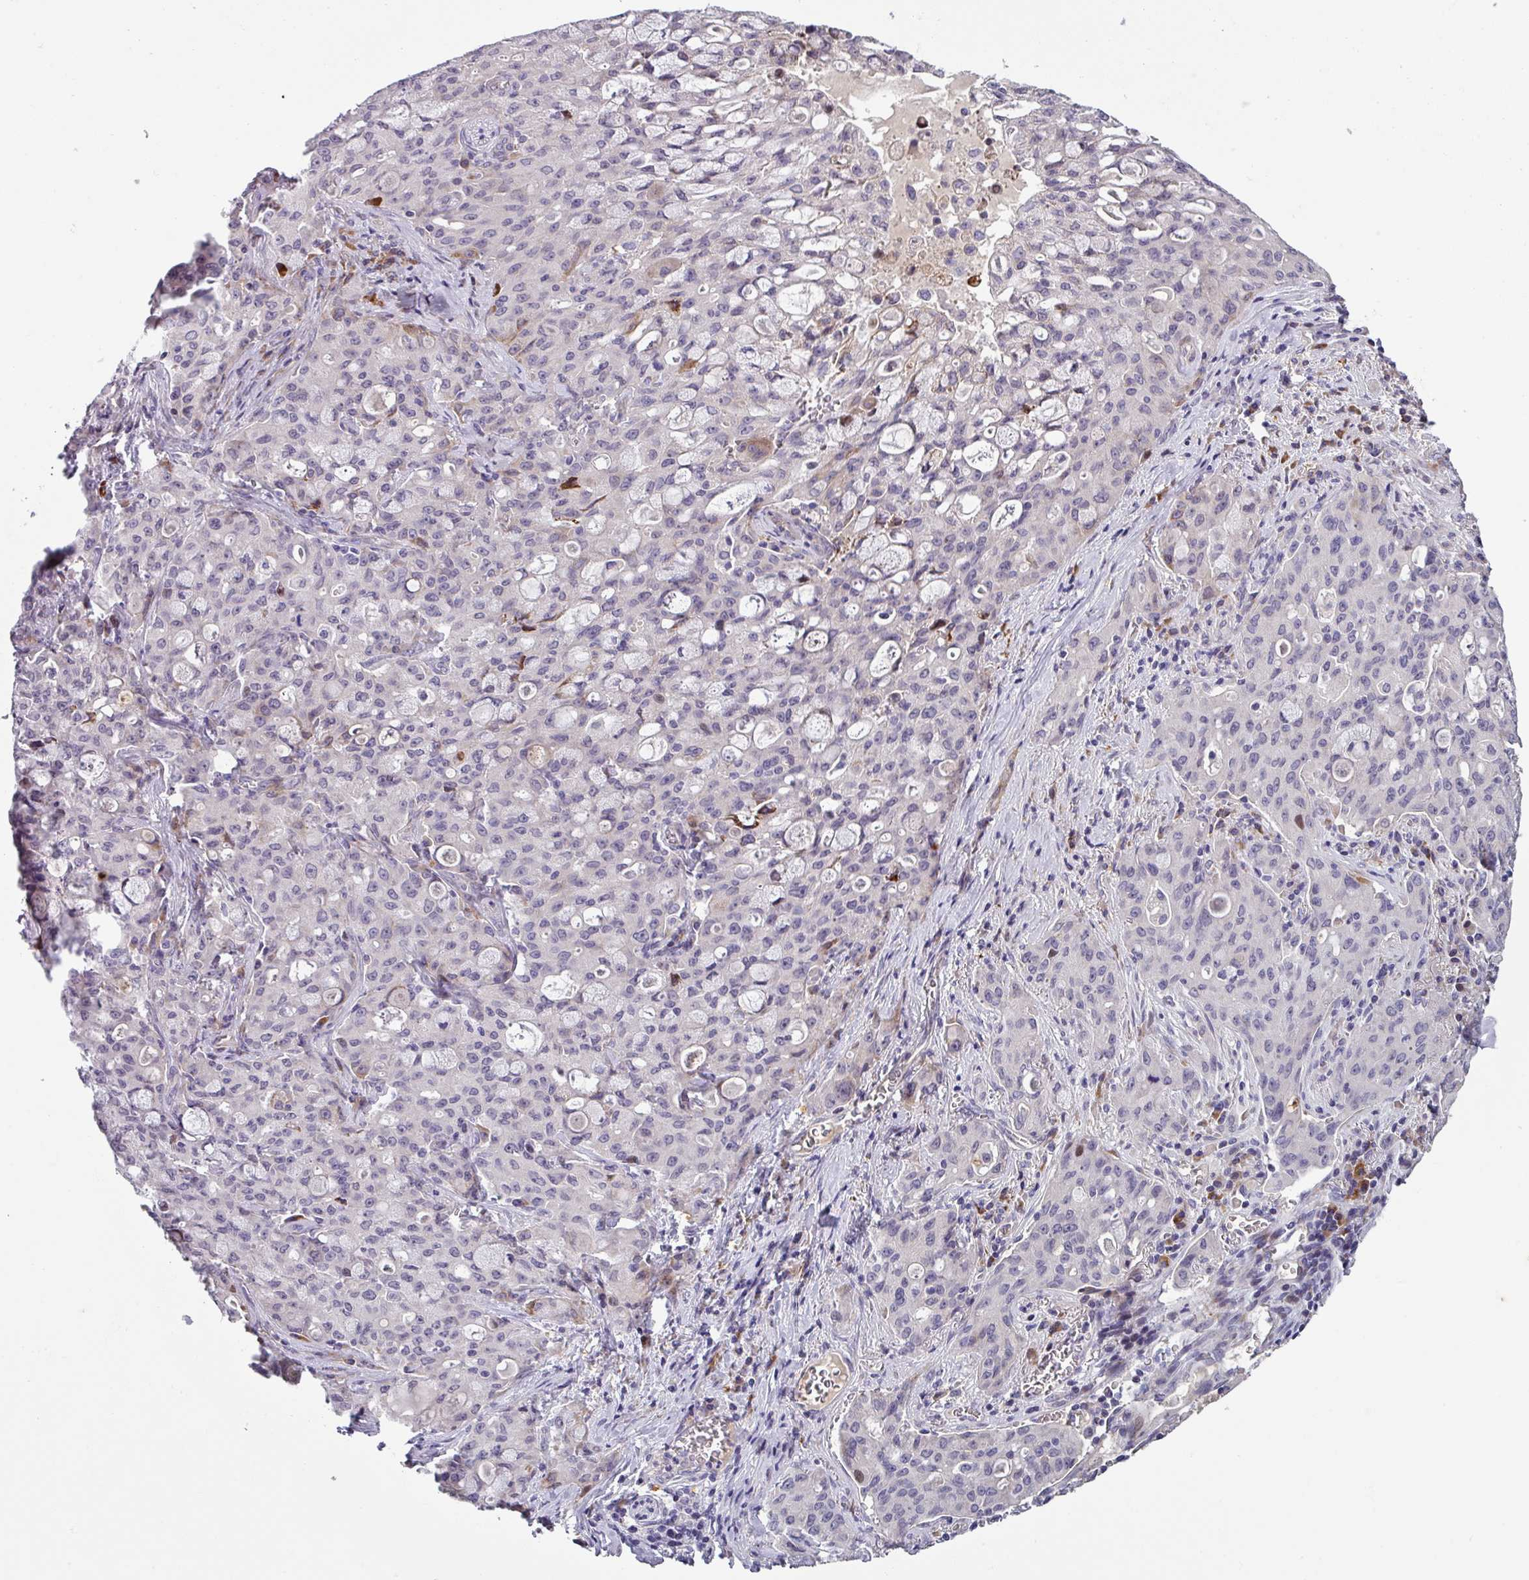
{"staining": {"intensity": "negative", "quantity": "none", "location": "none"}, "tissue": "lung cancer", "cell_type": "Tumor cells", "image_type": "cancer", "snomed": [{"axis": "morphology", "description": "Adenocarcinoma, NOS"}, {"axis": "topography", "description": "Lung"}], "caption": "A high-resolution photomicrograph shows IHC staining of lung cancer, which displays no significant positivity in tumor cells.", "gene": "KLHL3", "patient": {"sex": "female", "age": 44}}